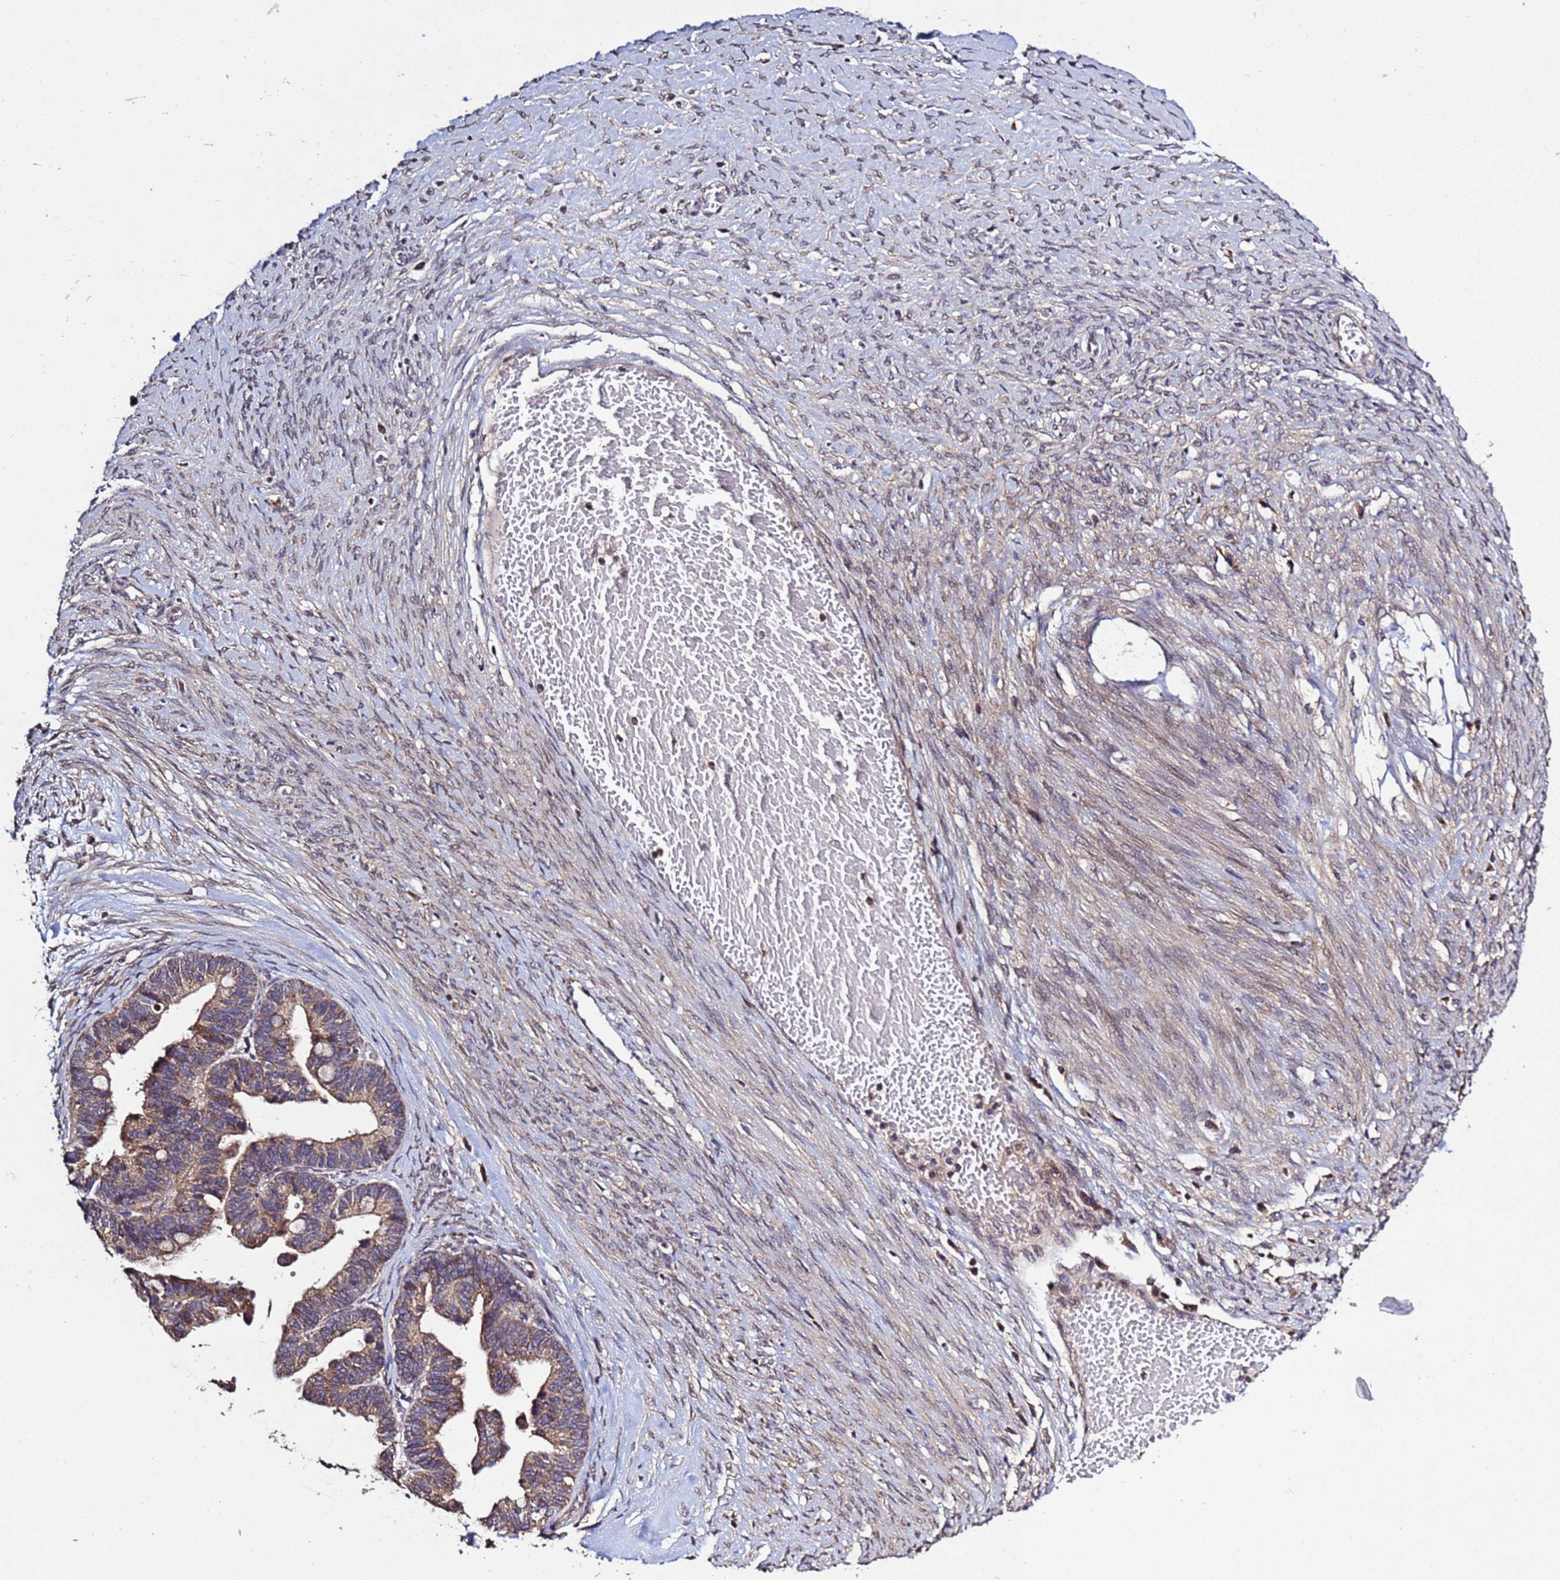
{"staining": {"intensity": "moderate", "quantity": ">75%", "location": "cytoplasmic/membranous"}, "tissue": "ovarian cancer", "cell_type": "Tumor cells", "image_type": "cancer", "snomed": [{"axis": "morphology", "description": "Cystadenocarcinoma, serous, NOS"}, {"axis": "topography", "description": "Ovary"}], "caption": "The histopathology image exhibits a brown stain indicating the presence of a protein in the cytoplasmic/membranous of tumor cells in ovarian serous cystadenocarcinoma. The staining is performed using DAB brown chromogen to label protein expression. The nuclei are counter-stained blue using hematoxylin.", "gene": "P2RX7", "patient": {"sex": "female", "age": 56}}